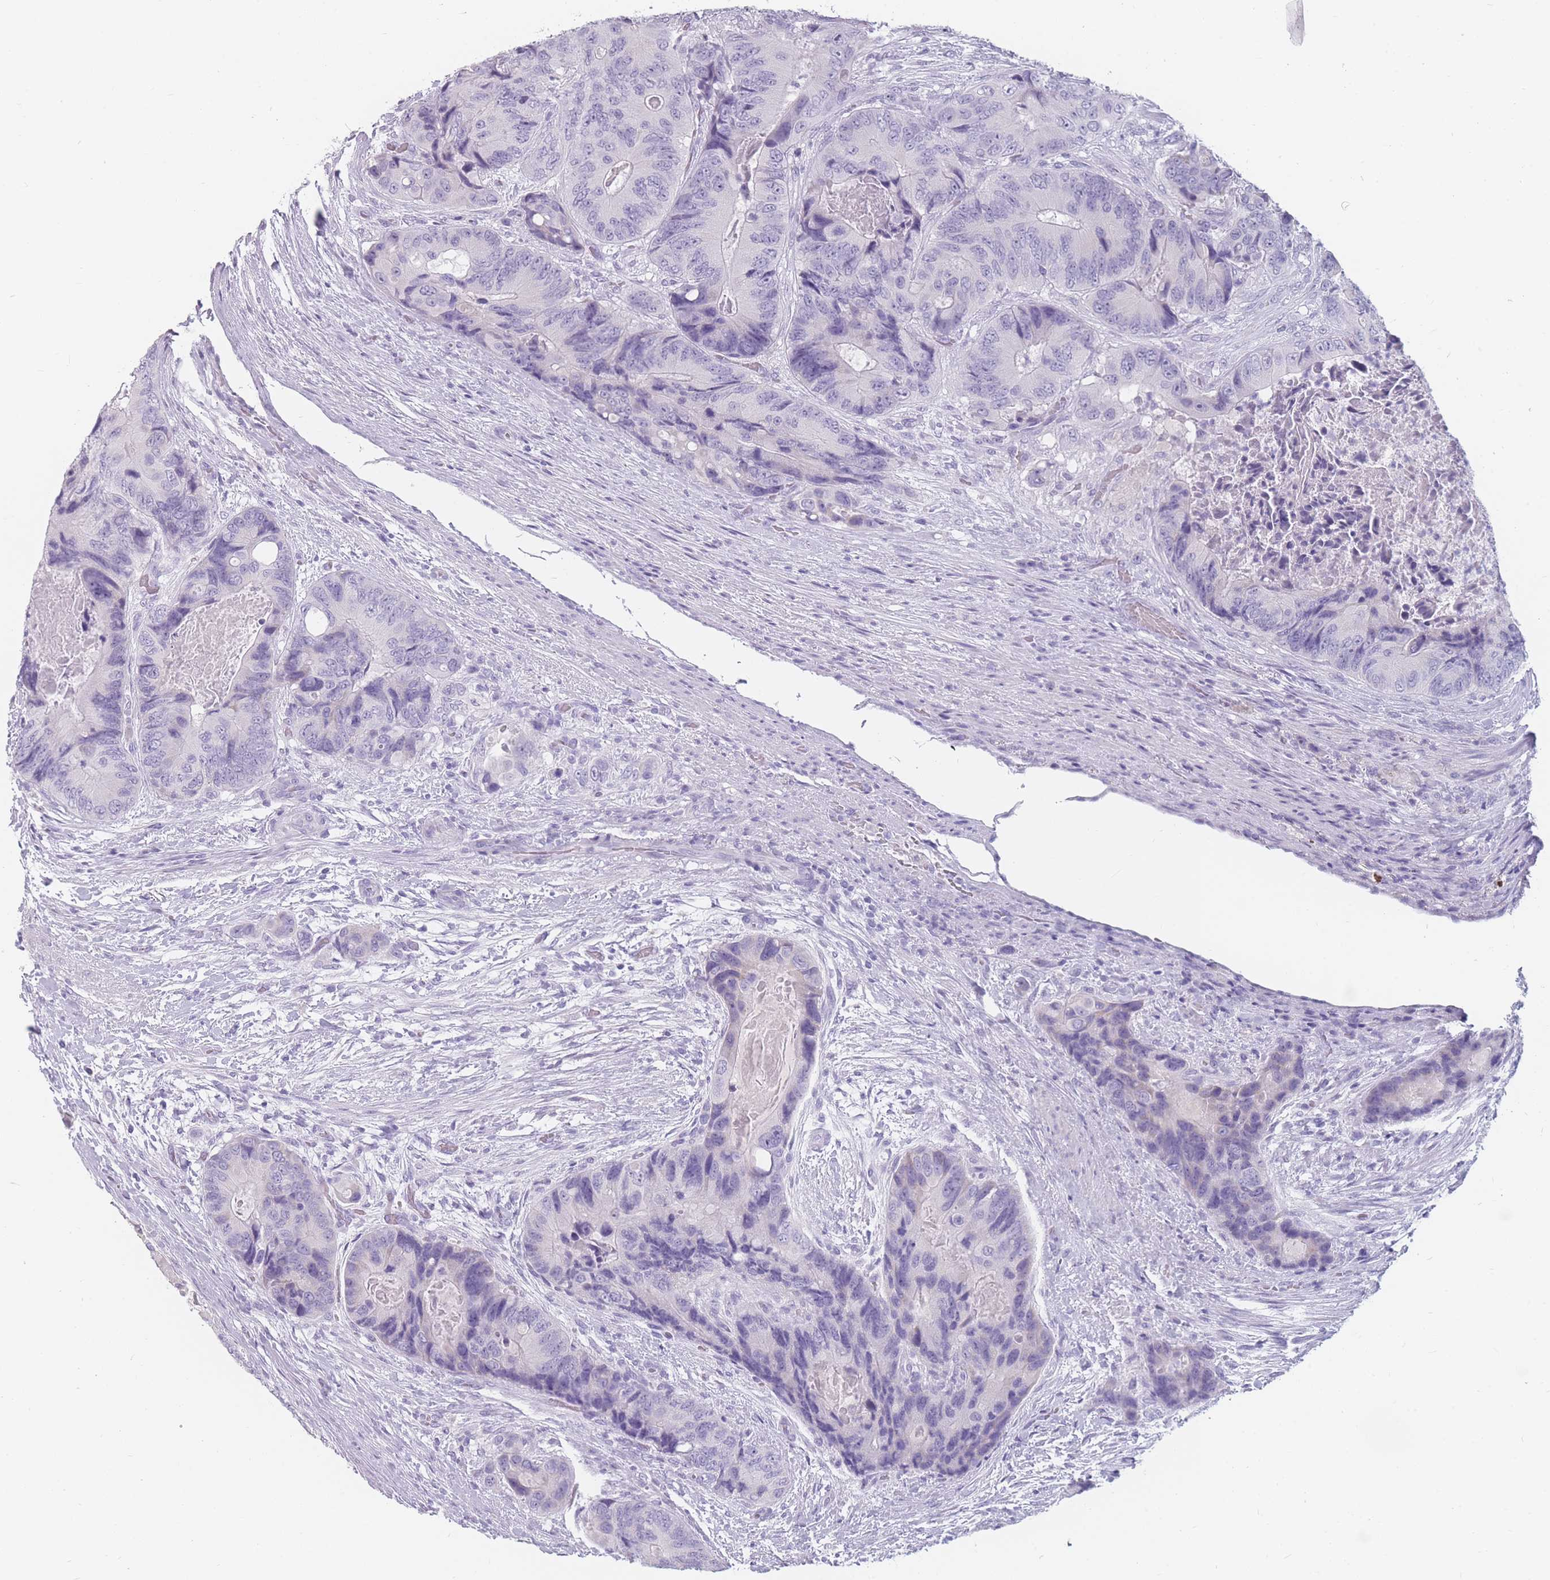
{"staining": {"intensity": "negative", "quantity": "none", "location": "none"}, "tissue": "colorectal cancer", "cell_type": "Tumor cells", "image_type": "cancer", "snomed": [{"axis": "morphology", "description": "Adenocarcinoma, NOS"}, {"axis": "topography", "description": "Colon"}], "caption": "DAB immunohistochemical staining of human colorectal cancer (adenocarcinoma) shows no significant staining in tumor cells.", "gene": "CCNO", "patient": {"sex": "male", "age": 84}}